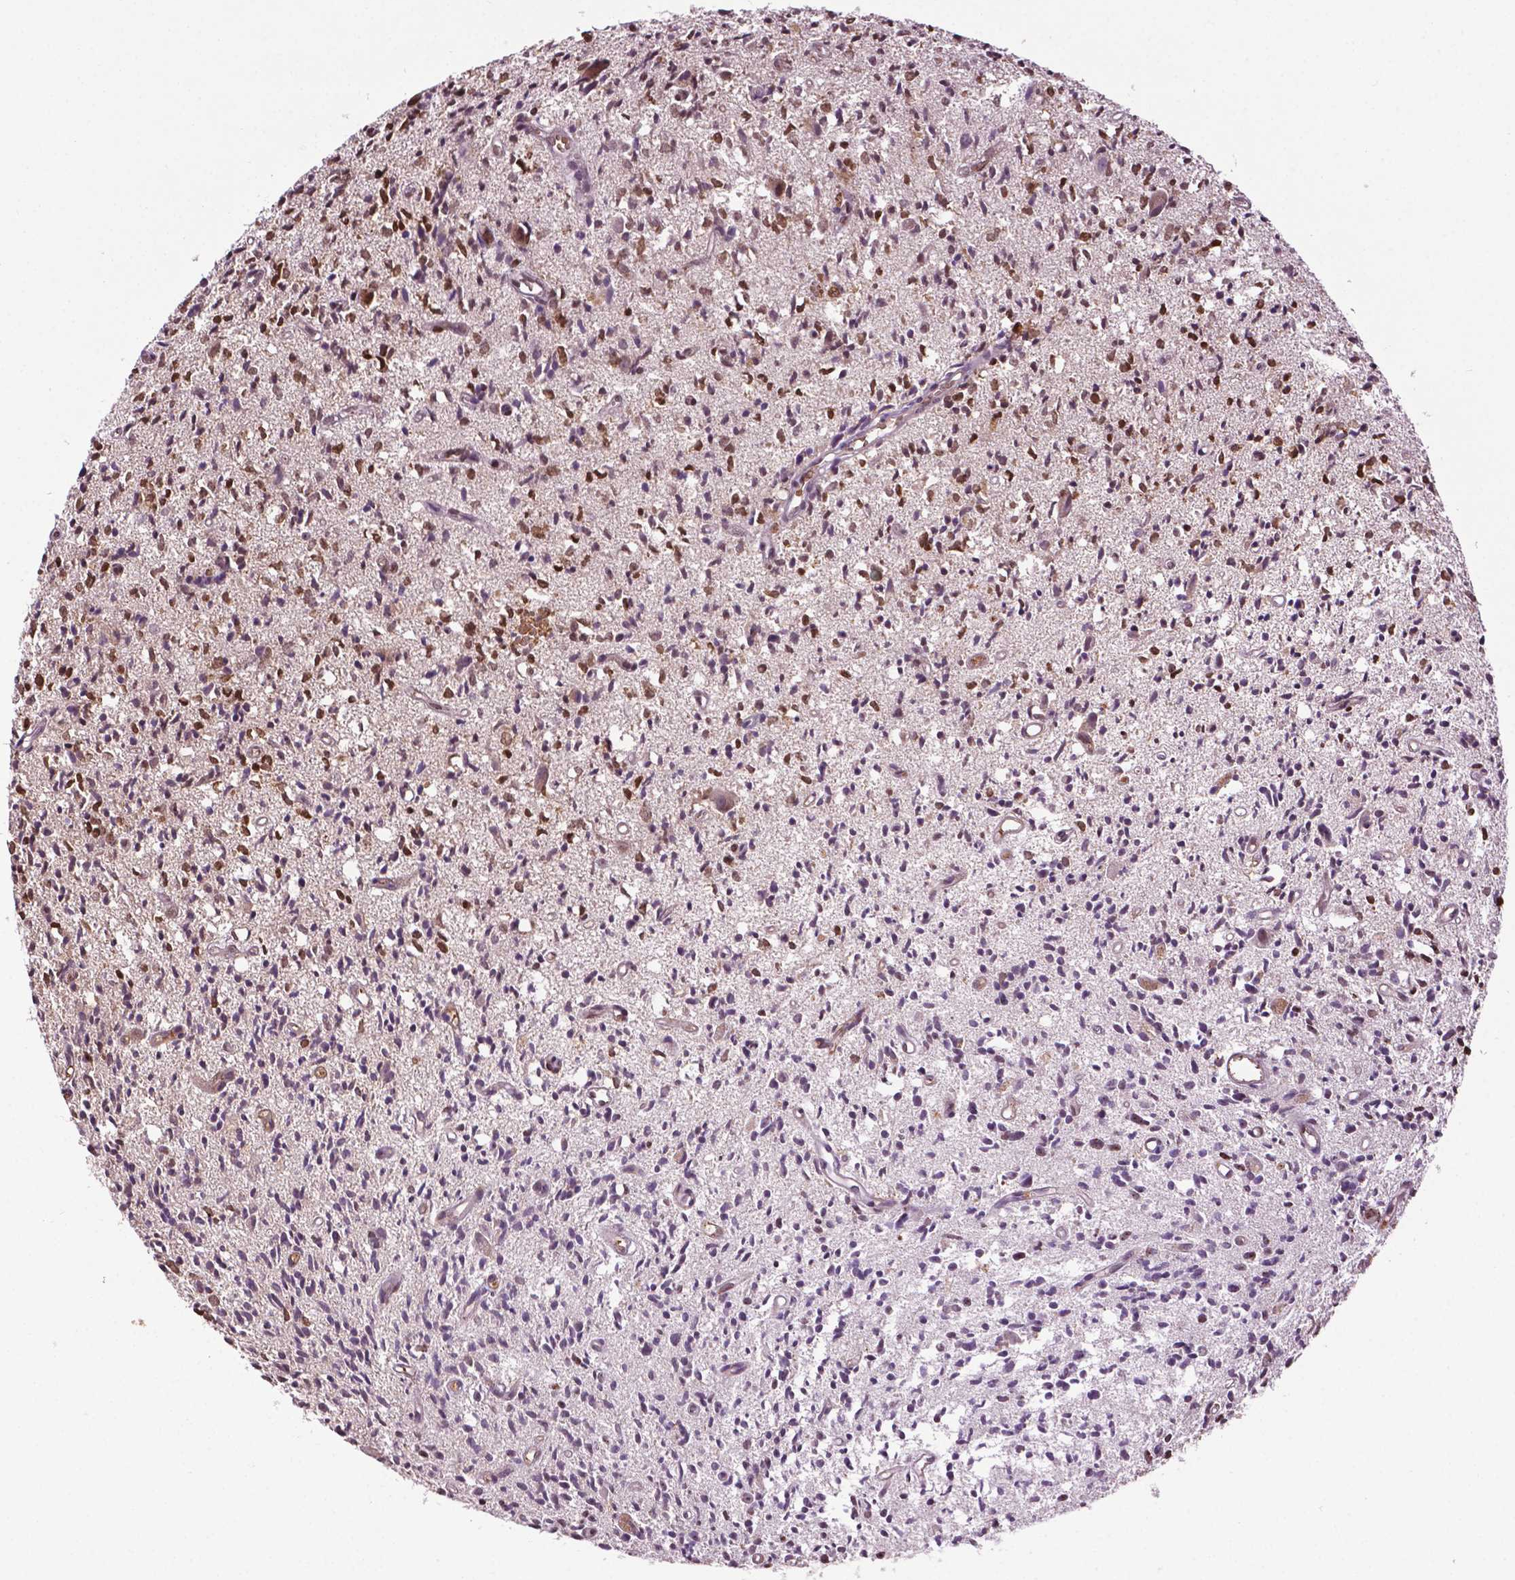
{"staining": {"intensity": "negative", "quantity": "none", "location": "none"}, "tissue": "glioma", "cell_type": "Tumor cells", "image_type": "cancer", "snomed": [{"axis": "morphology", "description": "Glioma, malignant, Low grade"}, {"axis": "topography", "description": "Brain"}], "caption": "This photomicrograph is of low-grade glioma (malignant) stained with IHC to label a protein in brown with the nuclei are counter-stained blue. There is no staining in tumor cells.", "gene": "ZNF41", "patient": {"sex": "male", "age": 64}}